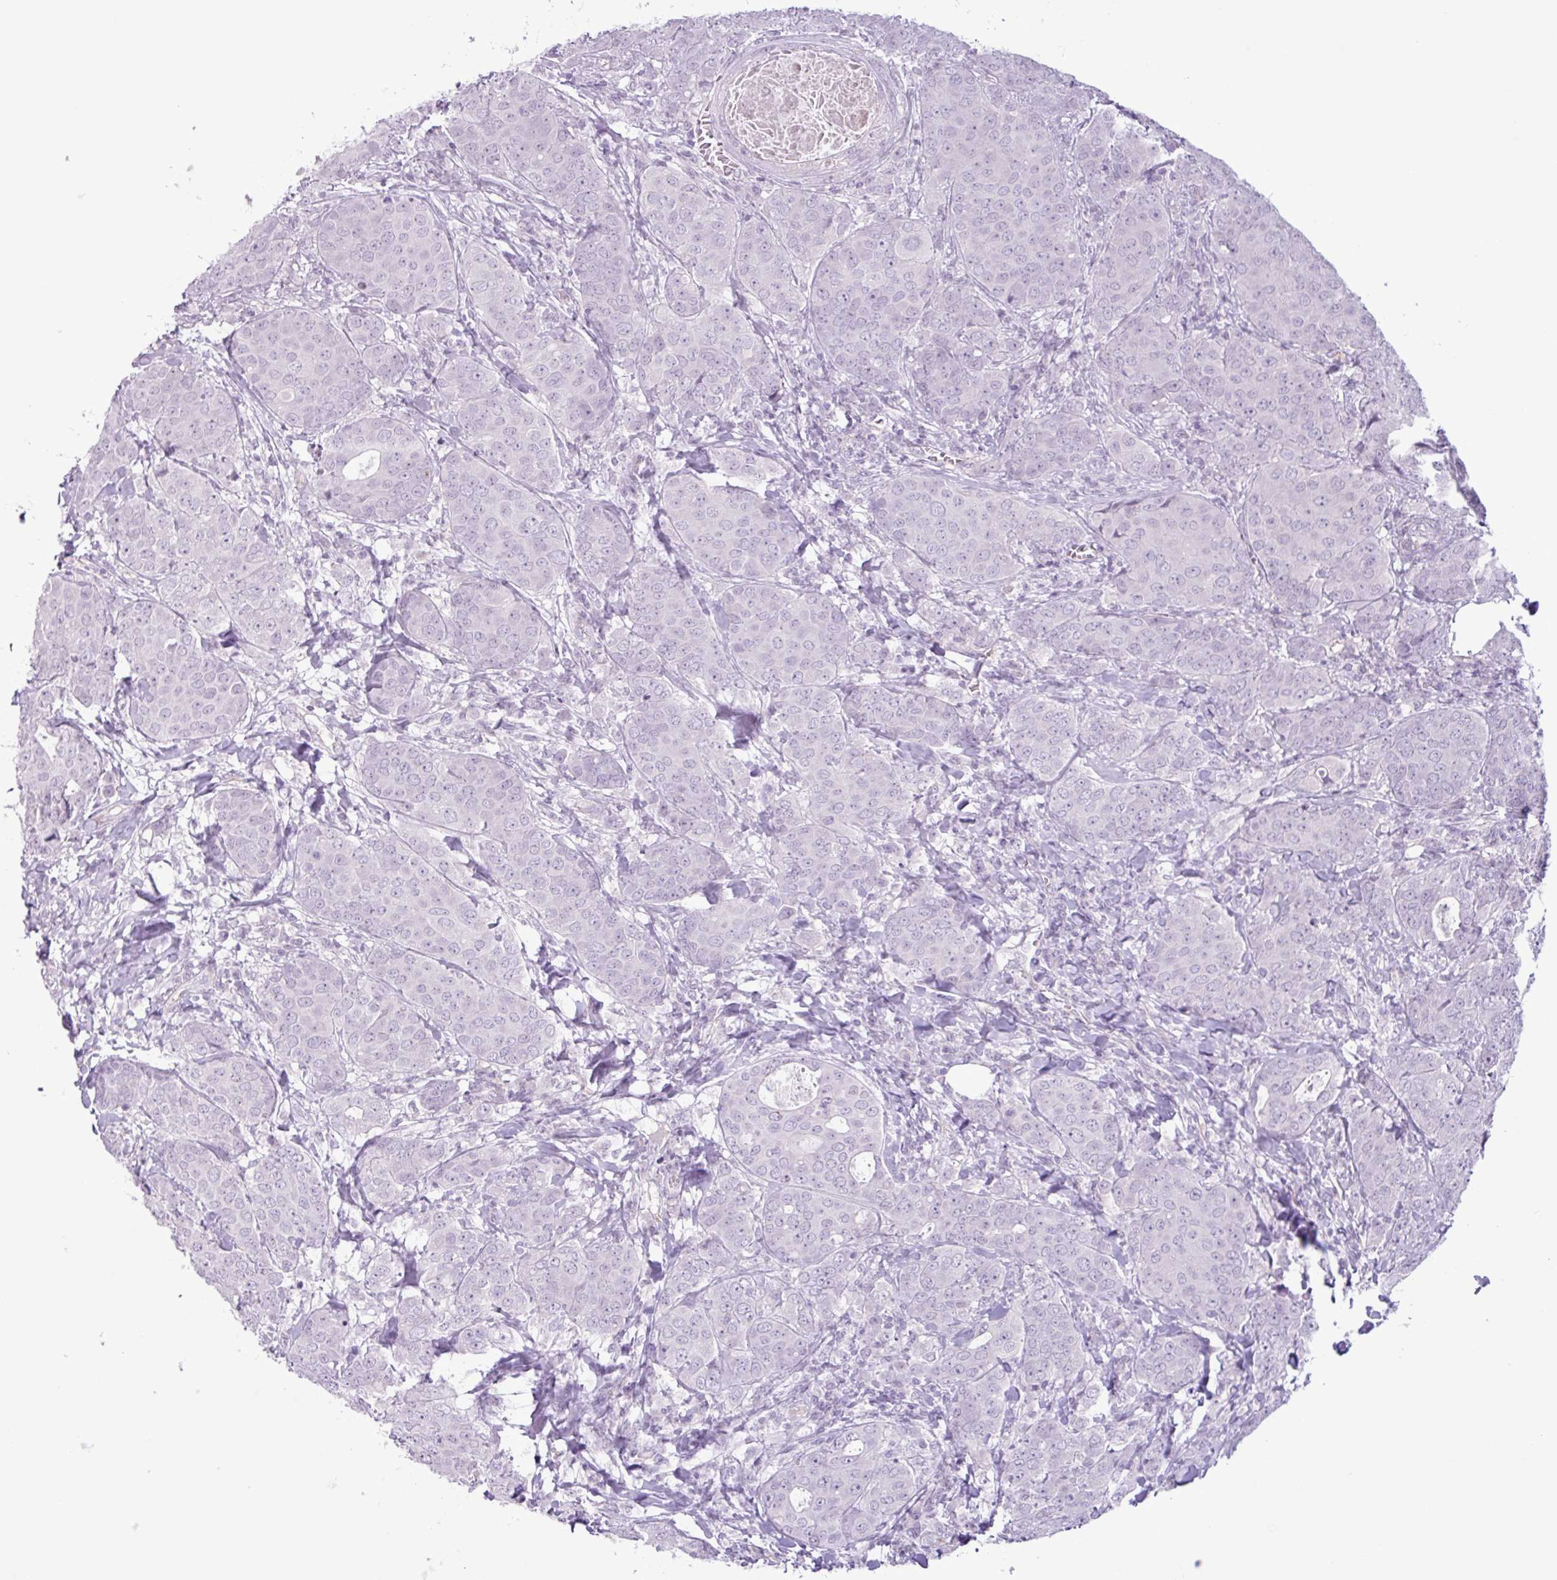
{"staining": {"intensity": "negative", "quantity": "none", "location": "none"}, "tissue": "breast cancer", "cell_type": "Tumor cells", "image_type": "cancer", "snomed": [{"axis": "morphology", "description": "Duct carcinoma"}, {"axis": "topography", "description": "Breast"}], "caption": "The photomicrograph shows no staining of tumor cells in intraductal carcinoma (breast).", "gene": "TMEM178A", "patient": {"sex": "female", "age": 43}}